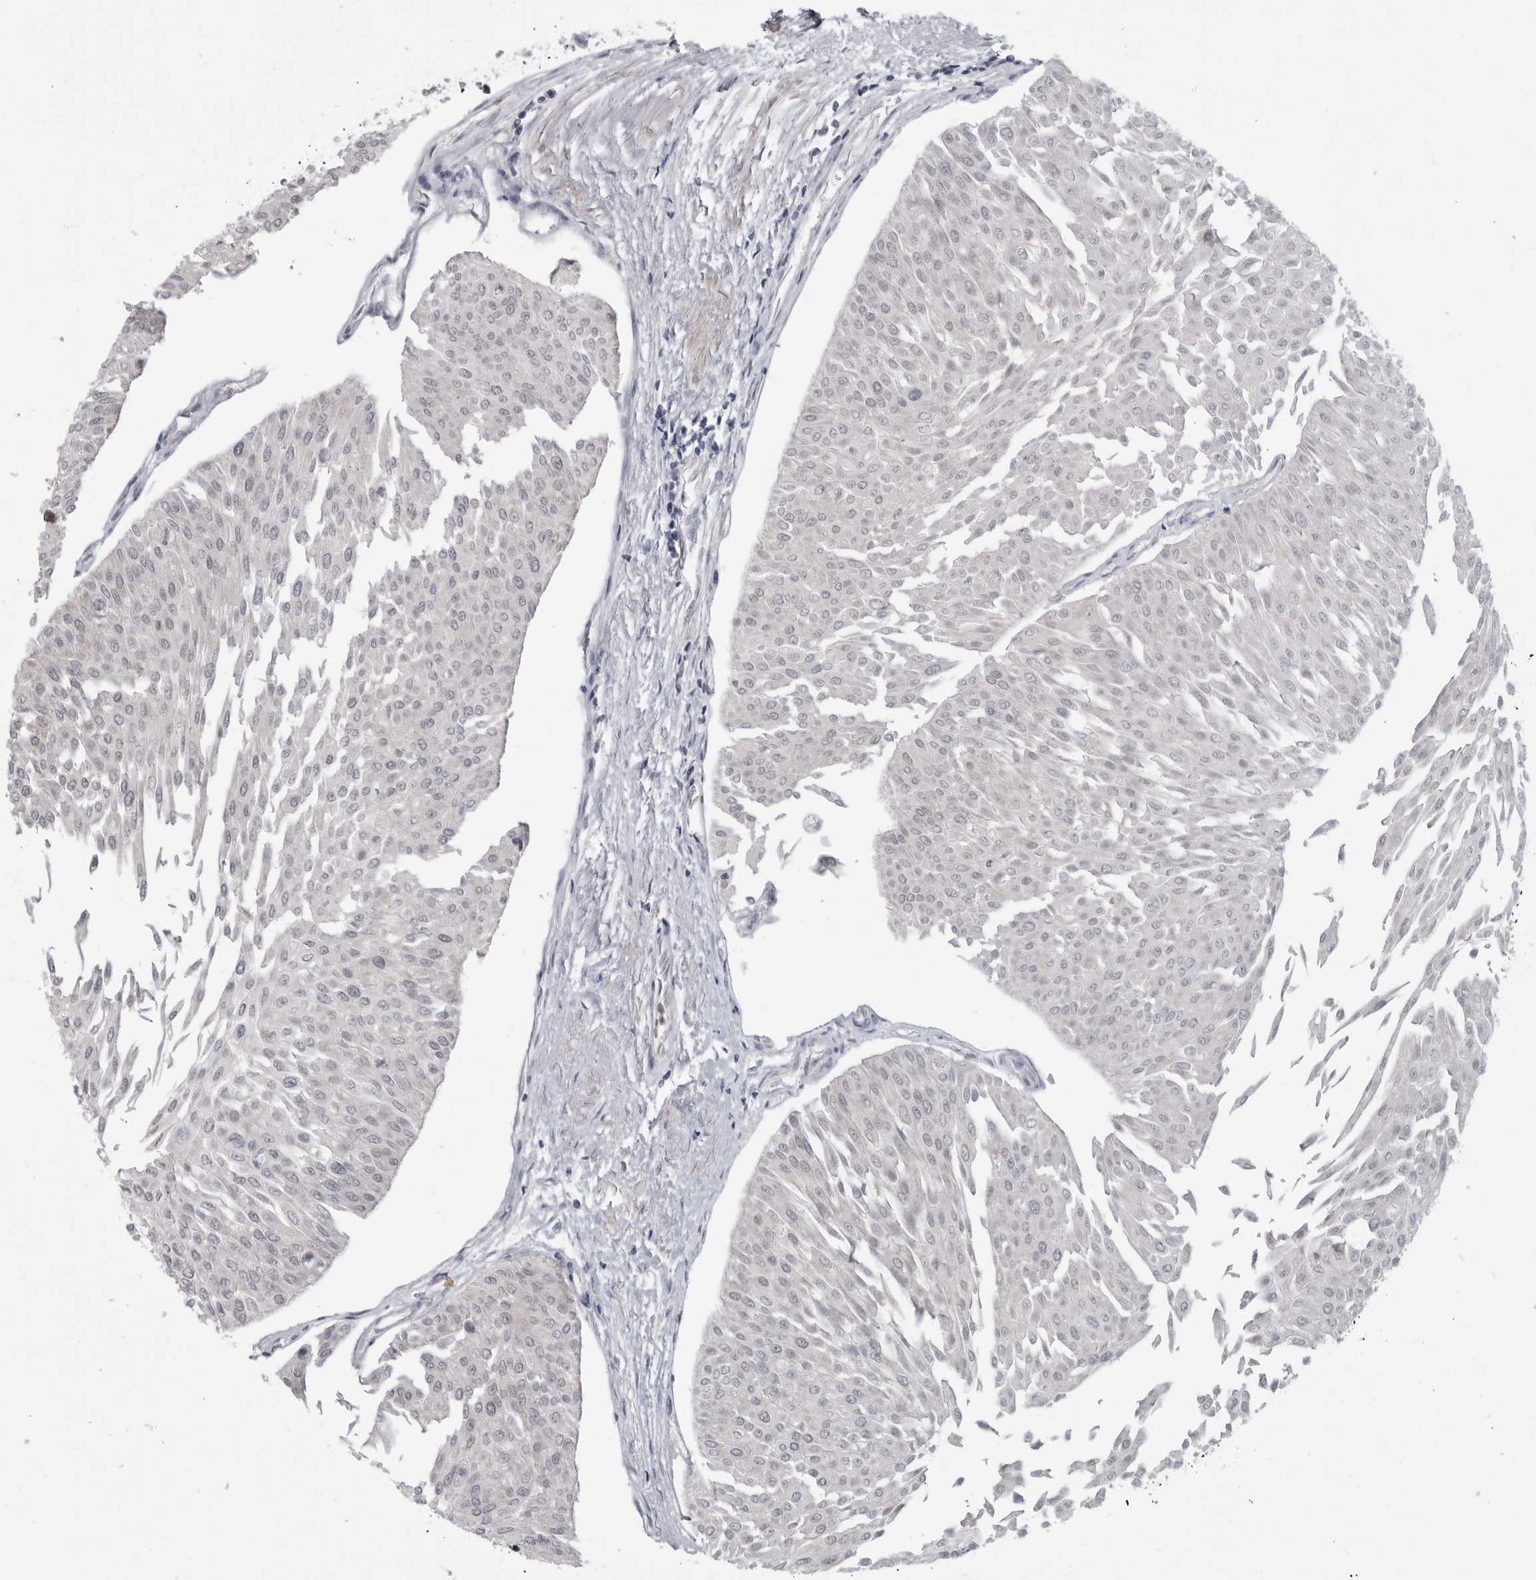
{"staining": {"intensity": "negative", "quantity": "none", "location": "none"}, "tissue": "urothelial cancer", "cell_type": "Tumor cells", "image_type": "cancer", "snomed": [{"axis": "morphology", "description": "Urothelial carcinoma, Low grade"}, {"axis": "topography", "description": "Urinary bladder"}], "caption": "High power microscopy photomicrograph of an immunohistochemistry image of urothelial cancer, revealing no significant positivity in tumor cells. (DAB IHC, high magnification).", "gene": "FAAP100", "patient": {"sex": "male", "age": 67}}